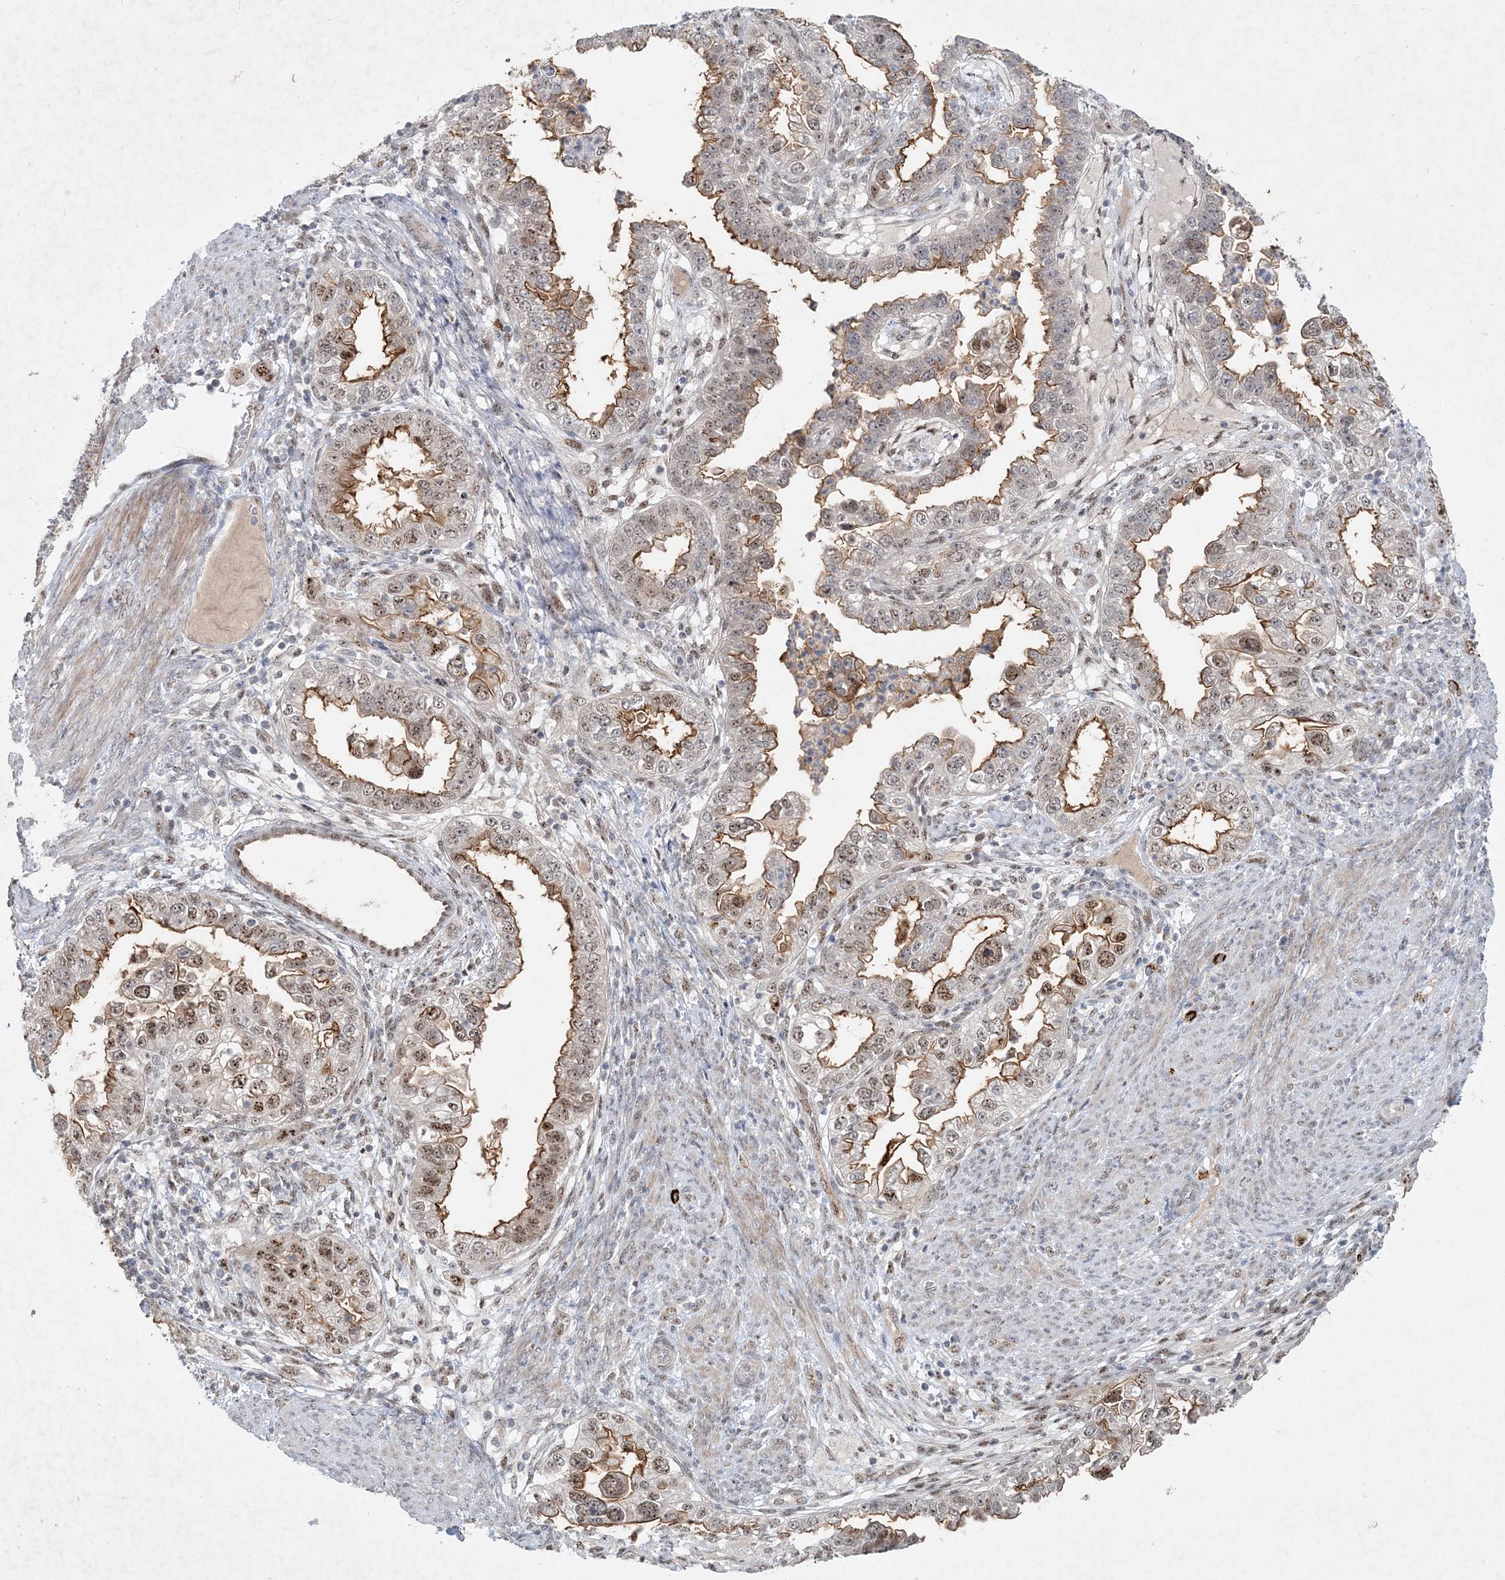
{"staining": {"intensity": "moderate", "quantity": ">75%", "location": "cytoplasmic/membranous,nuclear"}, "tissue": "endometrial cancer", "cell_type": "Tumor cells", "image_type": "cancer", "snomed": [{"axis": "morphology", "description": "Adenocarcinoma, NOS"}, {"axis": "topography", "description": "Endometrium"}], "caption": "Protein analysis of endometrial cancer tissue demonstrates moderate cytoplasmic/membranous and nuclear positivity in about >75% of tumor cells. (IHC, brightfield microscopy, high magnification).", "gene": "GIN1", "patient": {"sex": "female", "age": 85}}